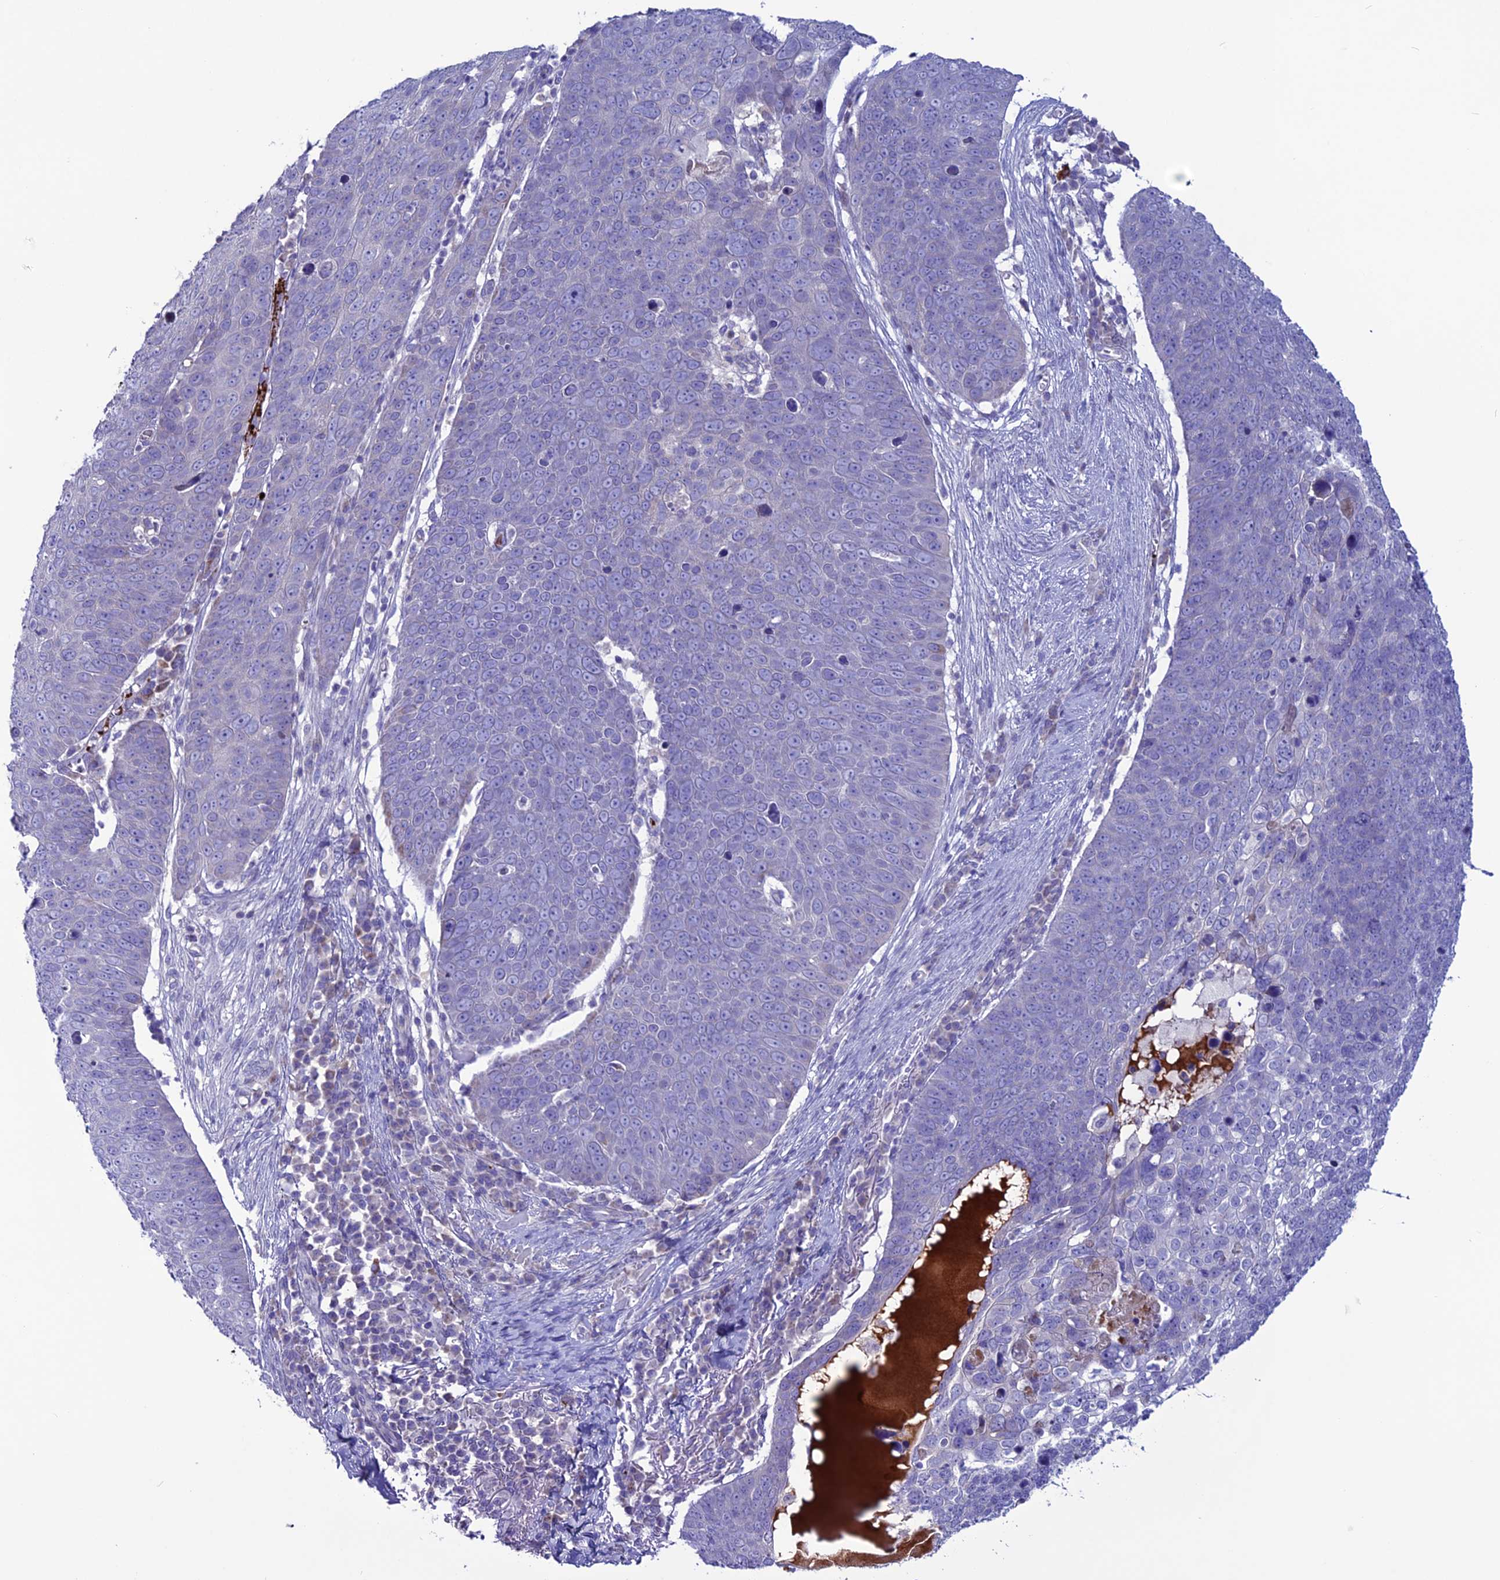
{"staining": {"intensity": "negative", "quantity": "none", "location": "none"}, "tissue": "skin cancer", "cell_type": "Tumor cells", "image_type": "cancer", "snomed": [{"axis": "morphology", "description": "Squamous cell carcinoma, NOS"}, {"axis": "topography", "description": "Skin"}], "caption": "Immunohistochemical staining of skin squamous cell carcinoma exhibits no significant expression in tumor cells. The staining is performed using DAB (3,3'-diaminobenzidine) brown chromogen with nuclei counter-stained in using hematoxylin.", "gene": "C21orf140", "patient": {"sex": "male", "age": 71}}